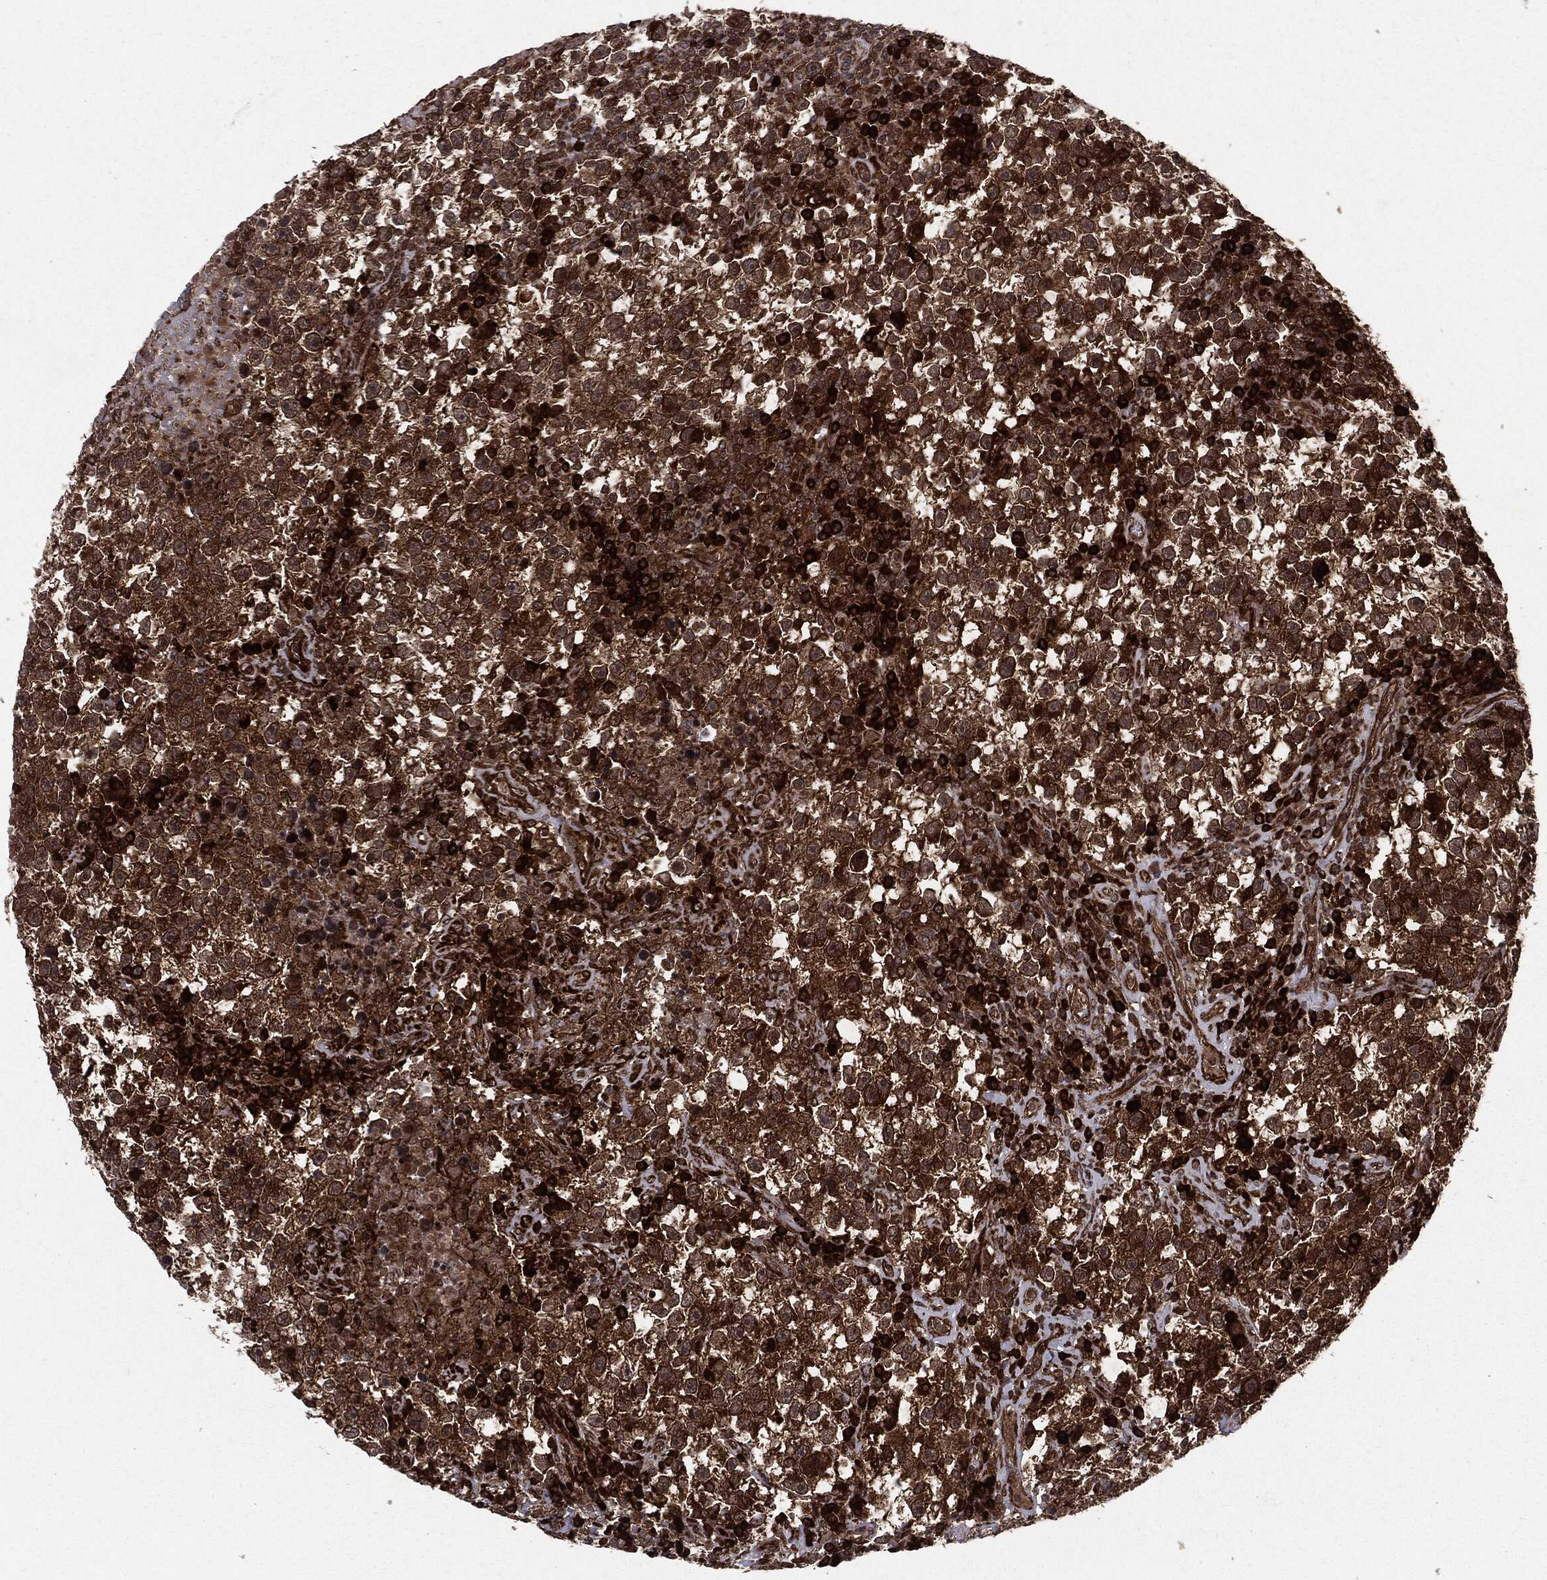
{"staining": {"intensity": "strong", "quantity": ">75%", "location": "cytoplasmic/membranous"}, "tissue": "testis cancer", "cell_type": "Tumor cells", "image_type": "cancer", "snomed": [{"axis": "morphology", "description": "Seminoma, NOS"}, {"axis": "topography", "description": "Testis"}], "caption": "Testis cancer (seminoma) stained for a protein exhibits strong cytoplasmic/membranous positivity in tumor cells. Using DAB (brown) and hematoxylin (blue) stains, captured at high magnification using brightfield microscopy.", "gene": "OTUB1", "patient": {"sex": "male", "age": 47}}